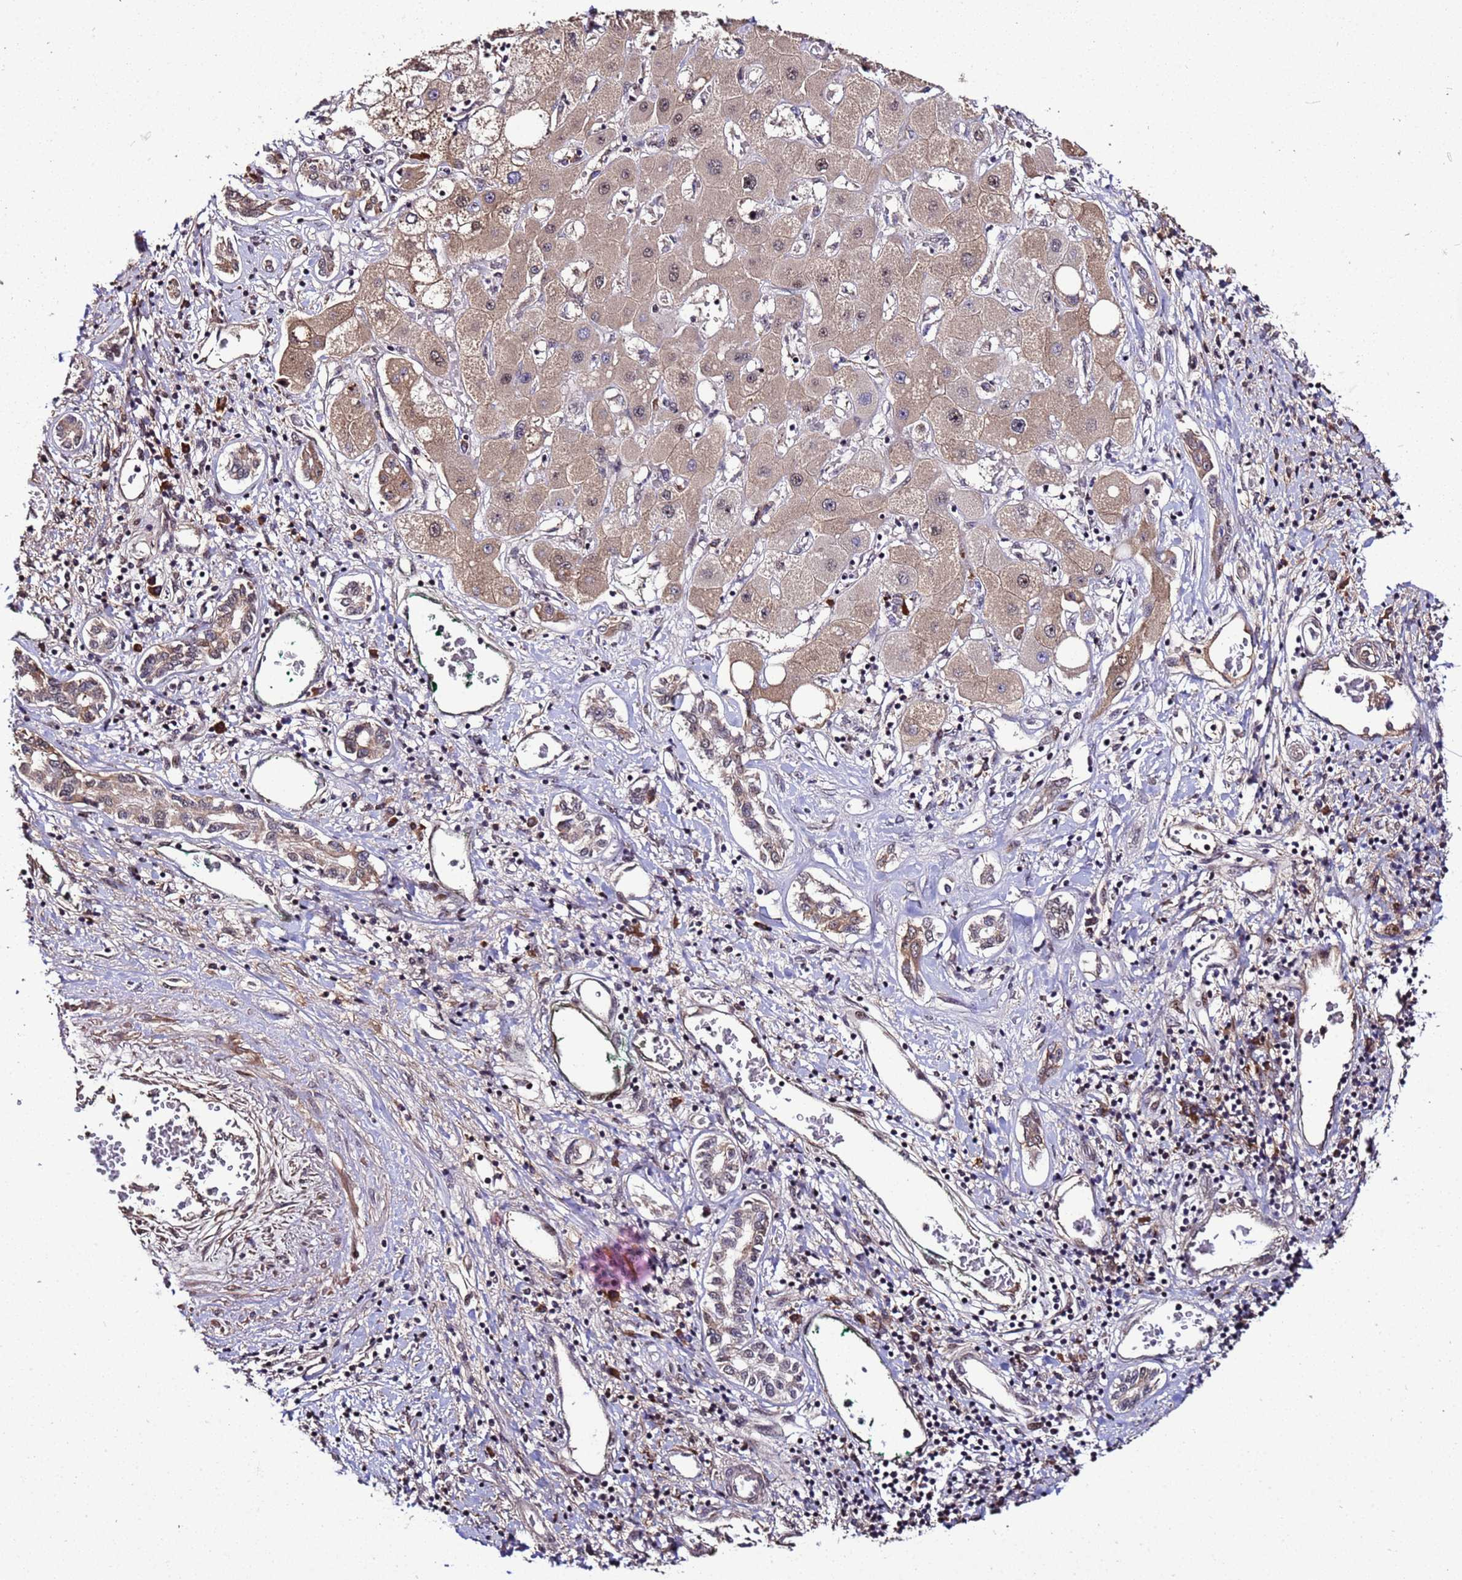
{"staining": {"intensity": "weak", "quantity": "25%-75%", "location": "cytoplasmic/membranous,nuclear"}, "tissue": "liver cancer", "cell_type": "Tumor cells", "image_type": "cancer", "snomed": [{"axis": "morphology", "description": "Carcinoma, Hepatocellular, NOS"}, {"axis": "topography", "description": "Liver"}], "caption": "High-power microscopy captured an immunohistochemistry (IHC) image of hepatocellular carcinoma (liver), revealing weak cytoplasmic/membranous and nuclear positivity in about 25%-75% of tumor cells.", "gene": "WNK4", "patient": {"sex": "male", "age": 65}}